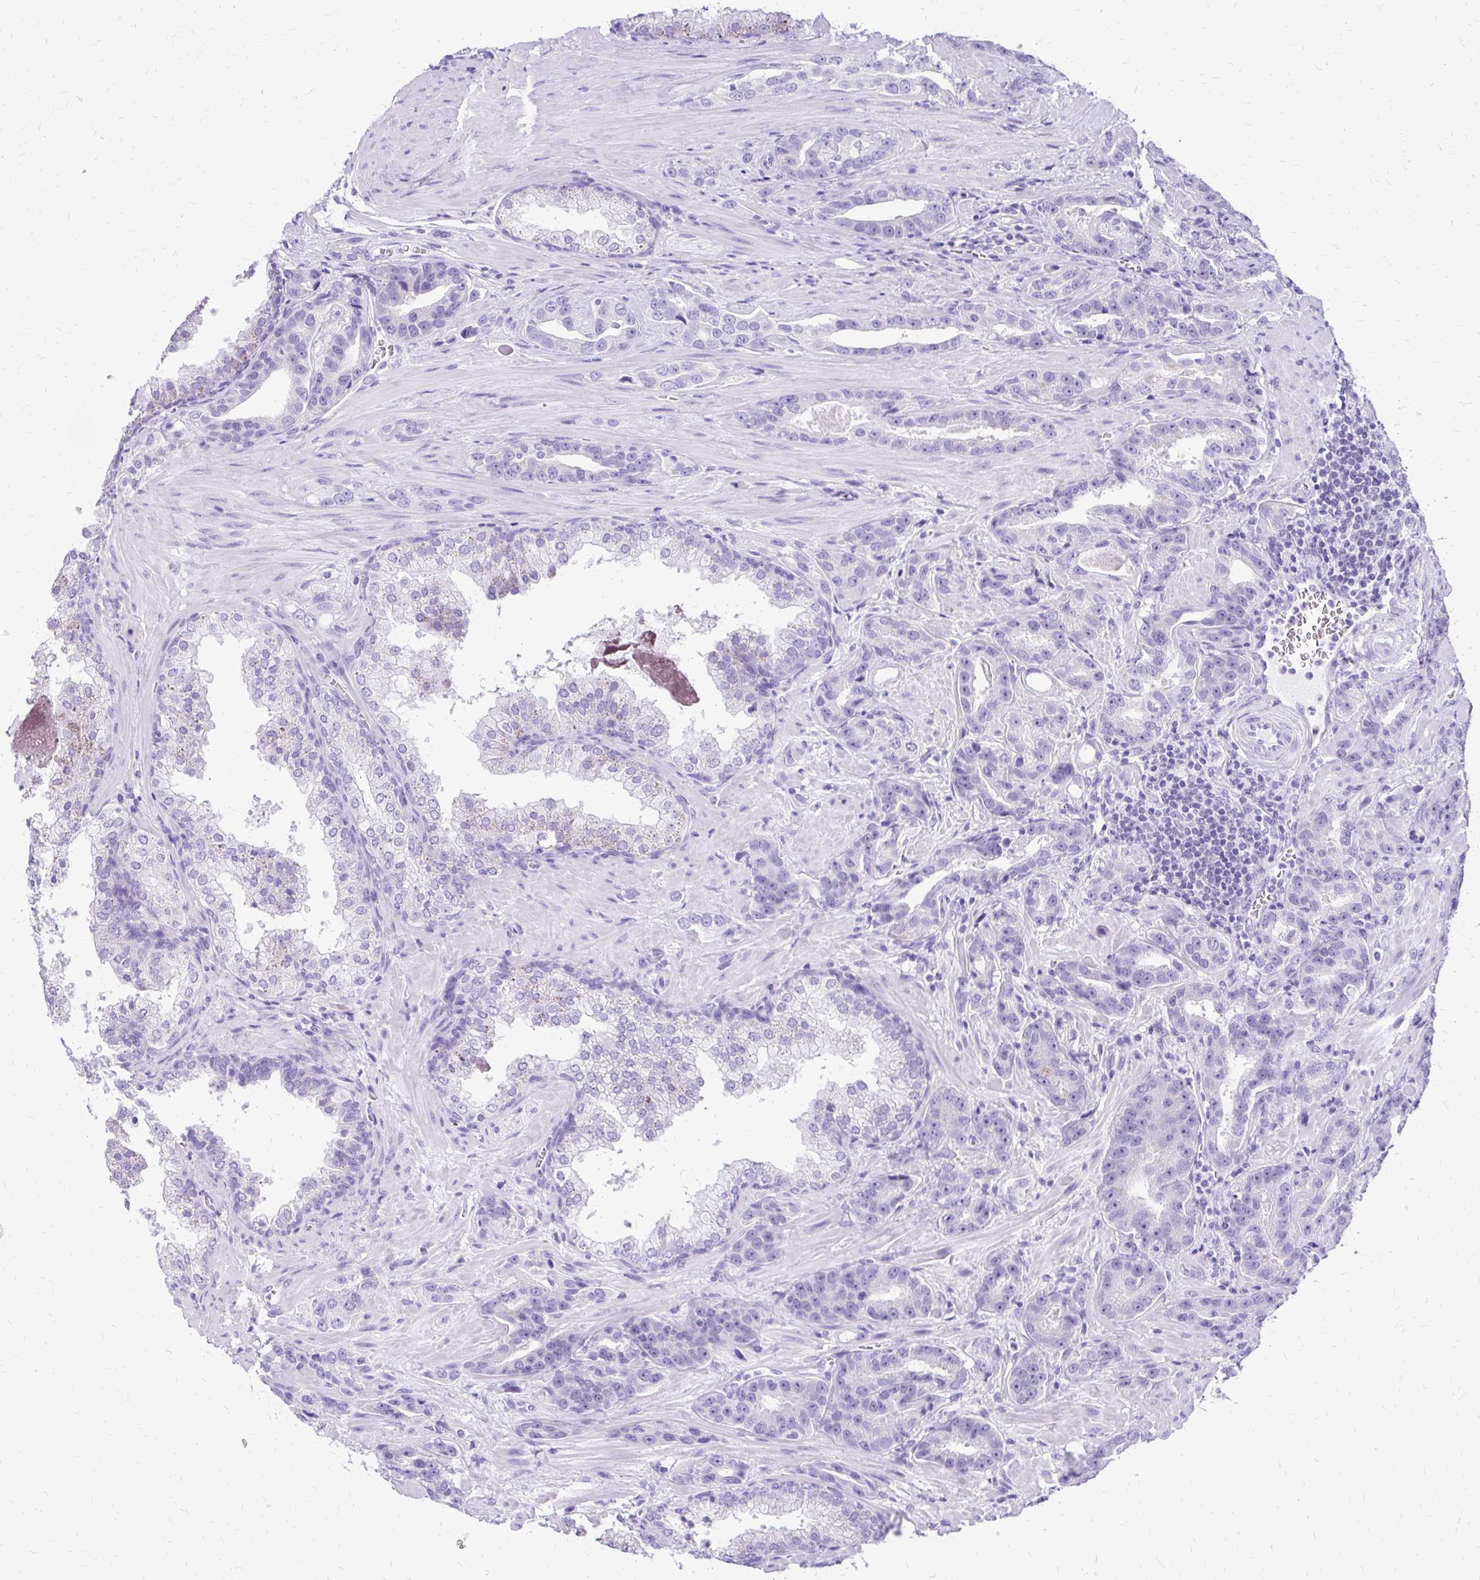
{"staining": {"intensity": "negative", "quantity": "none", "location": "none"}, "tissue": "prostate cancer", "cell_type": "Tumor cells", "image_type": "cancer", "snomed": [{"axis": "morphology", "description": "Adenocarcinoma, High grade"}, {"axis": "topography", "description": "Prostate"}], "caption": "Tumor cells are negative for brown protein staining in prostate adenocarcinoma (high-grade). Brightfield microscopy of immunohistochemistry (IHC) stained with DAB (3,3'-diaminobenzidine) (brown) and hematoxylin (blue), captured at high magnification.", "gene": "SLC32A1", "patient": {"sex": "male", "age": 65}}